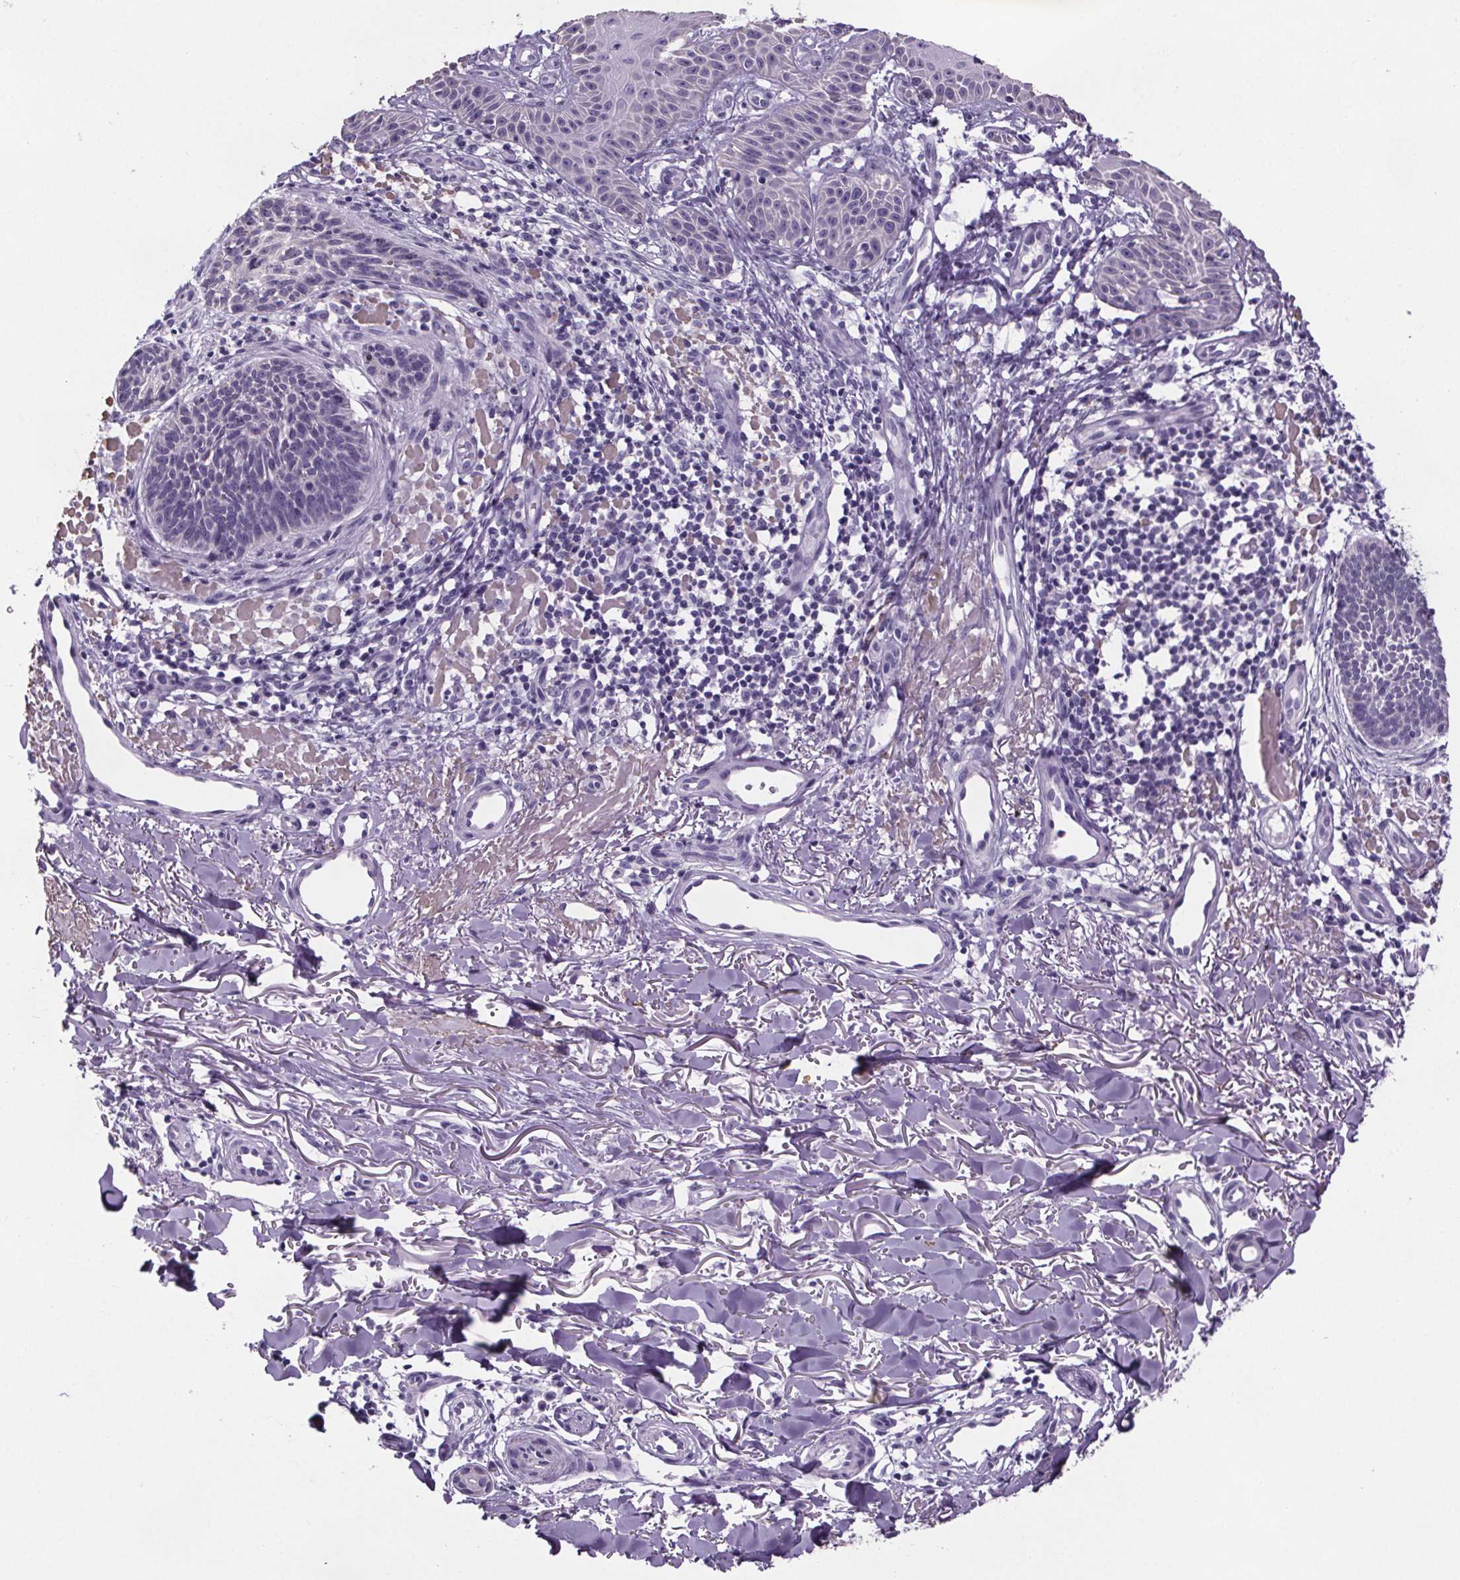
{"staining": {"intensity": "negative", "quantity": "none", "location": "none"}, "tissue": "skin cancer", "cell_type": "Tumor cells", "image_type": "cancer", "snomed": [{"axis": "morphology", "description": "Basal cell carcinoma"}, {"axis": "topography", "description": "Skin"}], "caption": "The micrograph demonstrates no significant expression in tumor cells of skin cancer (basal cell carcinoma). (Stains: DAB immunohistochemistry with hematoxylin counter stain, Microscopy: brightfield microscopy at high magnification).", "gene": "CUBN", "patient": {"sex": "male", "age": 88}}